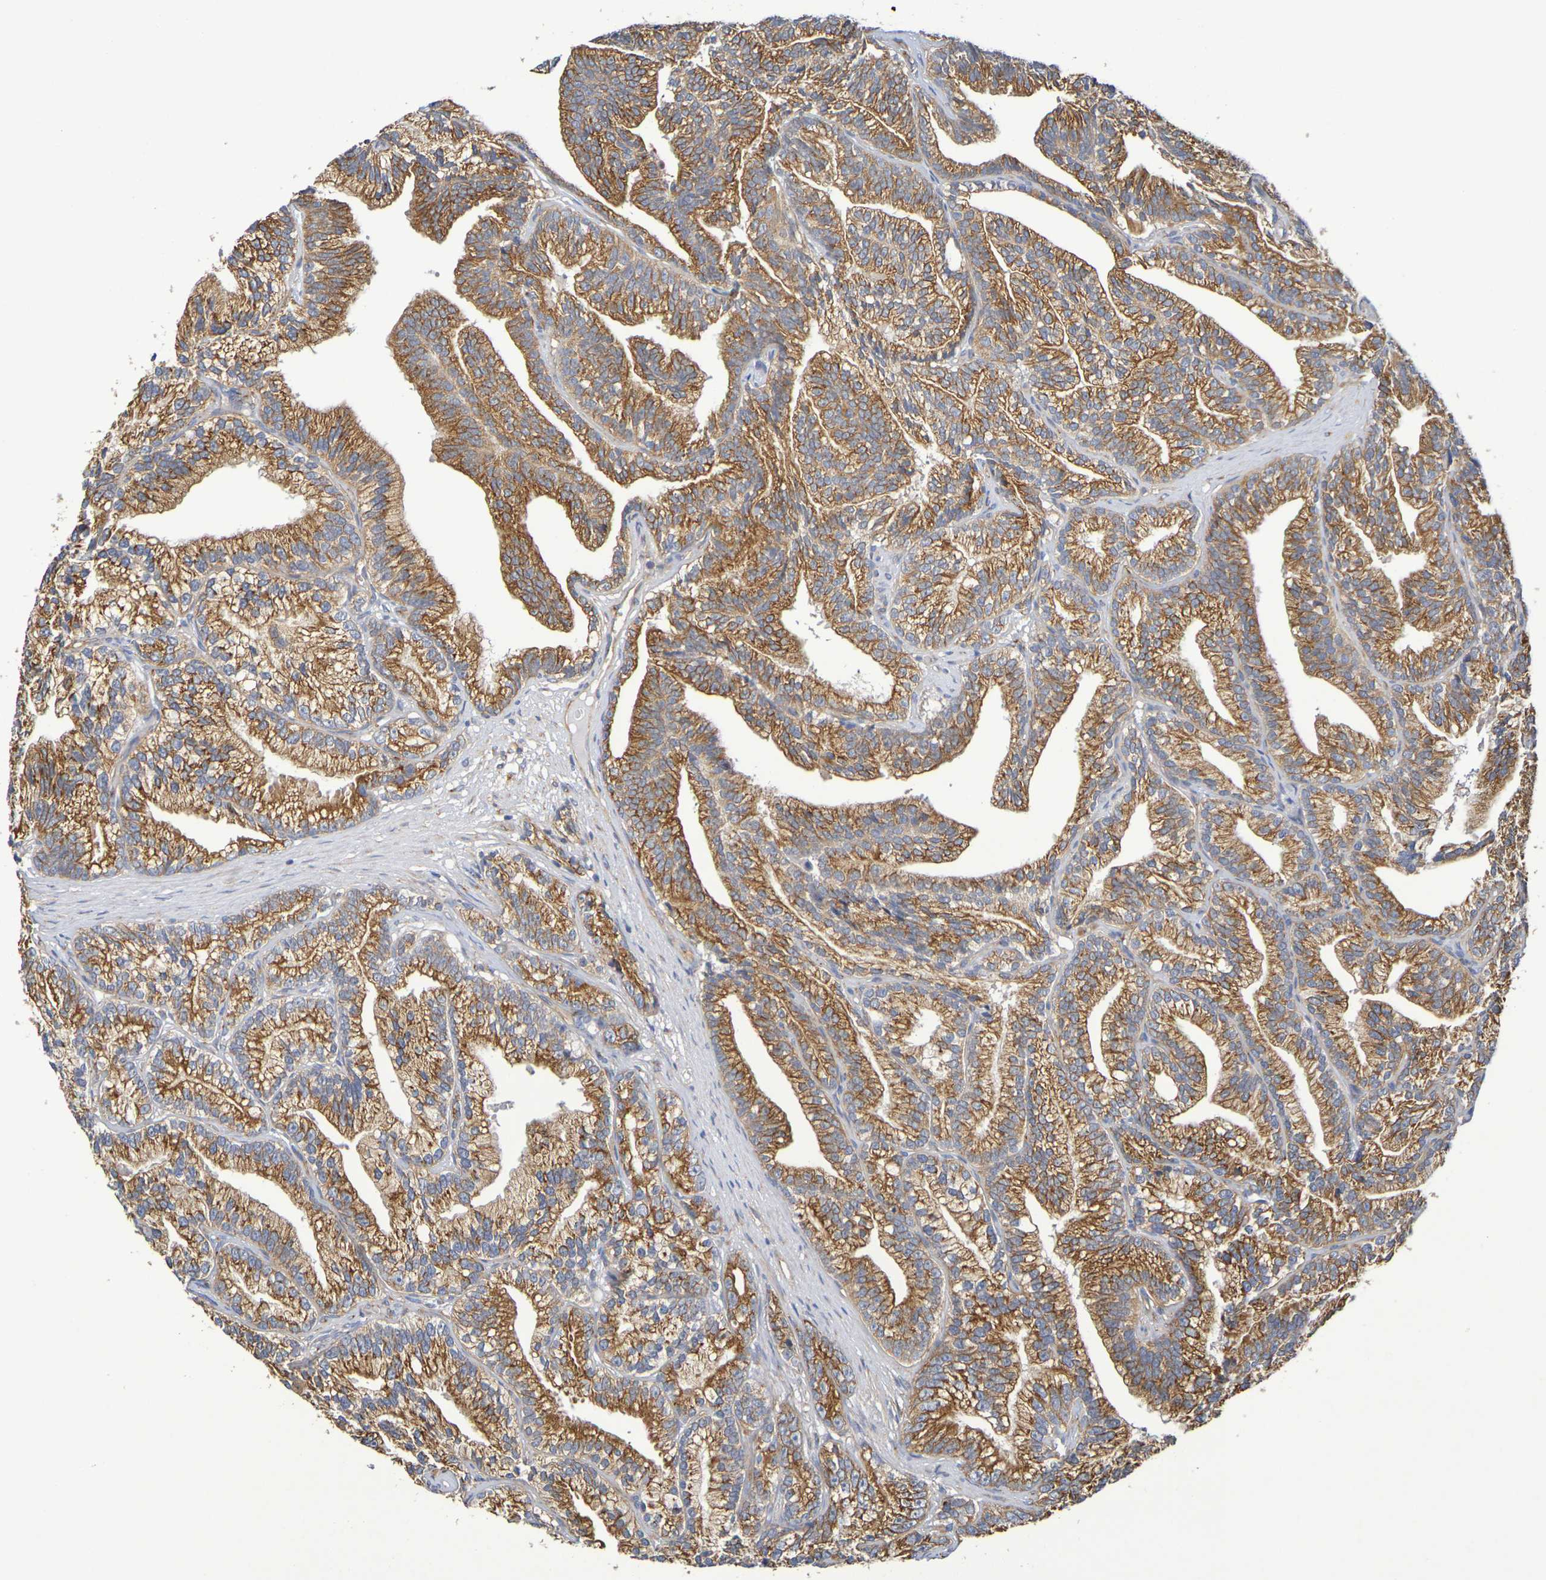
{"staining": {"intensity": "moderate", "quantity": ">75%", "location": "cytoplasmic/membranous"}, "tissue": "prostate cancer", "cell_type": "Tumor cells", "image_type": "cancer", "snomed": [{"axis": "morphology", "description": "Adenocarcinoma, Low grade"}, {"axis": "topography", "description": "Prostate"}], "caption": "Protein analysis of prostate low-grade adenocarcinoma tissue demonstrates moderate cytoplasmic/membranous expression in approximately >75% of tumor cells. (IHC, brightfield microscopy, high magnification).", "gene": "DCP2", "patient": {"sex": "male", "age": 89}}